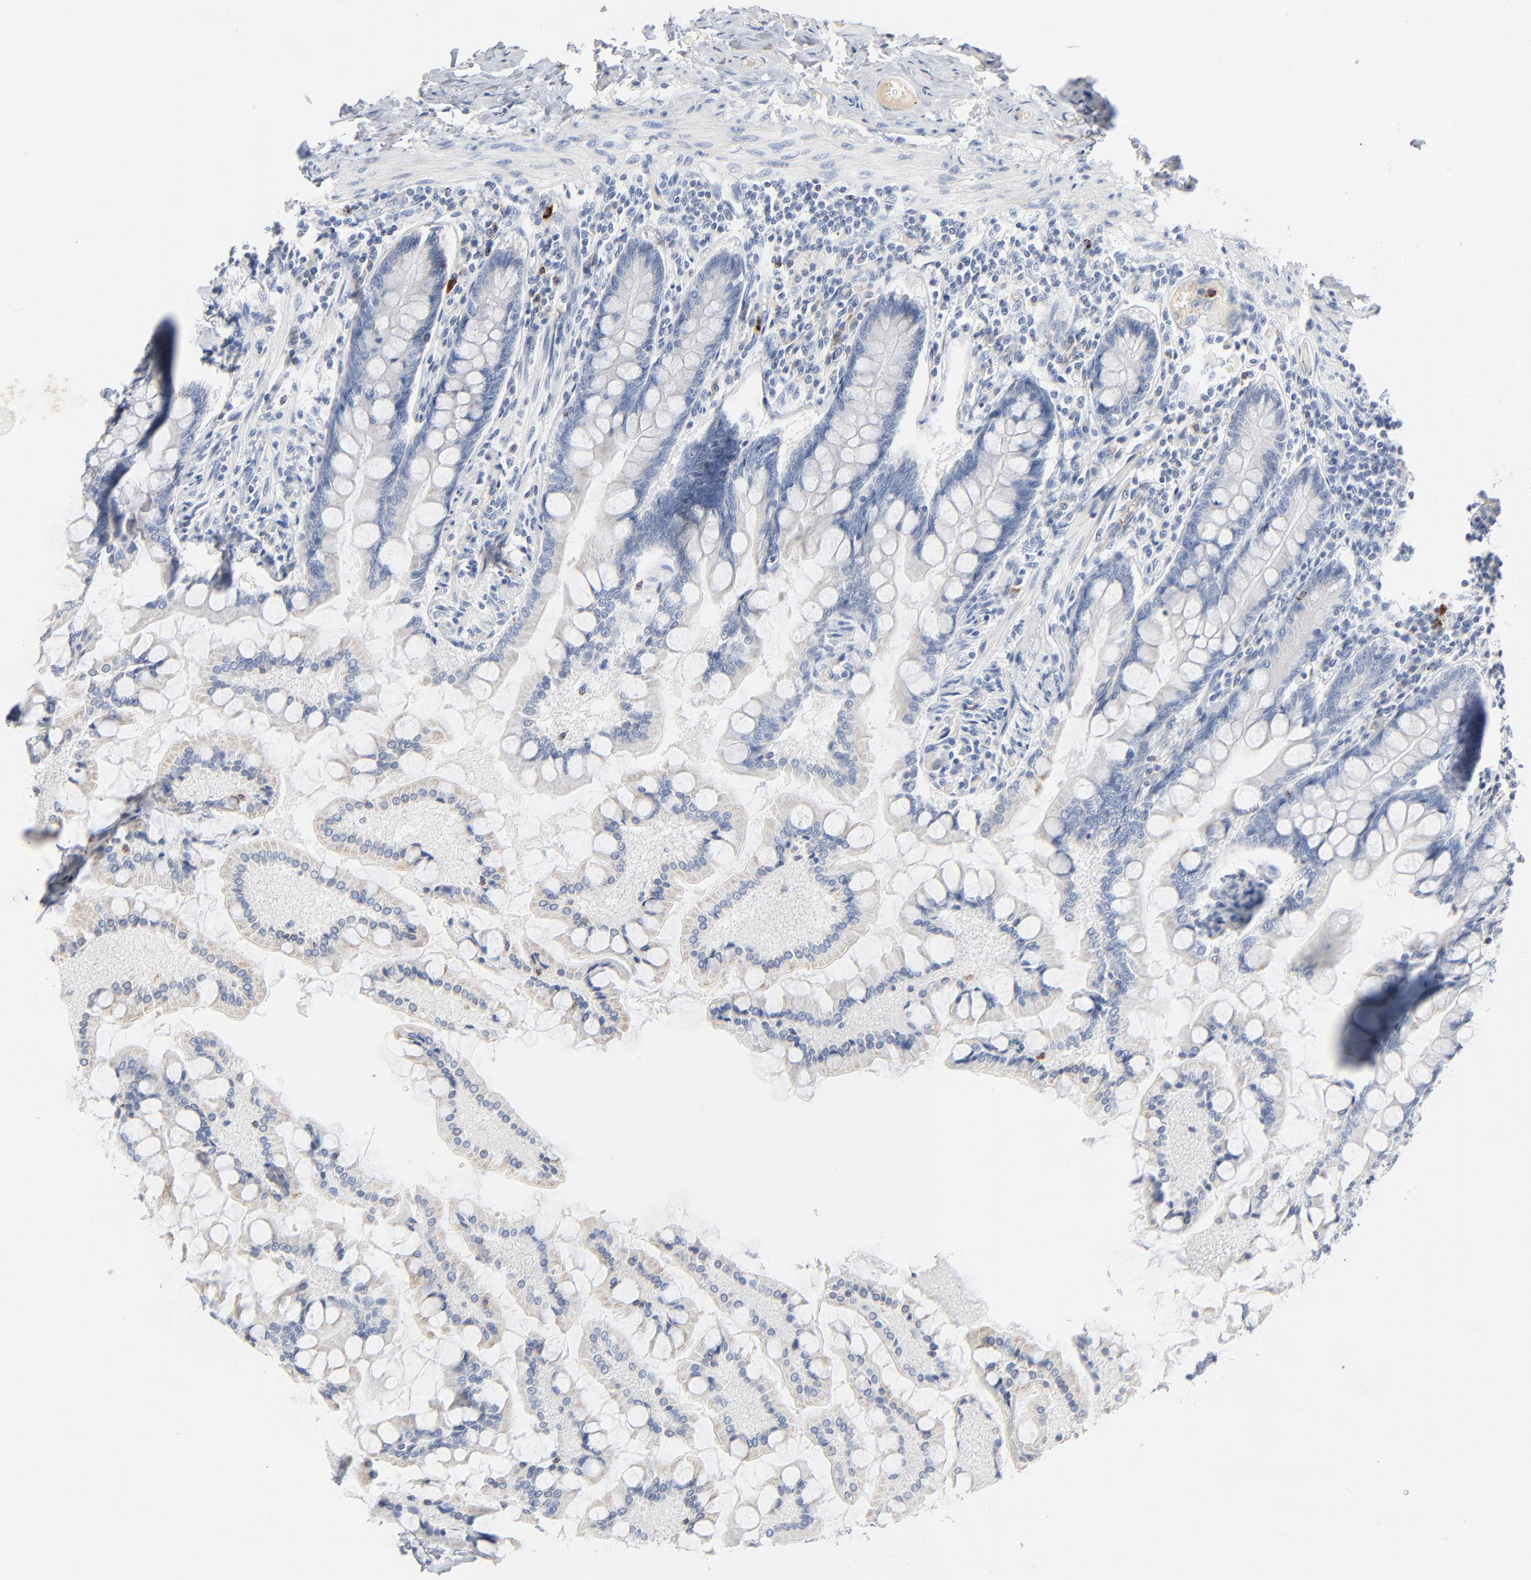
{"staining": {"intensity": "negative", "quantity": "none", "location": "none"}, "tissue": "small intestine", "cell_type": "Glandular cells", "image_type": "normal", "snomed": [{"axis": "morphology", "description": "Normal tissue, NOS"}, {"axis": "topography", "description": "Small intestine"}], "caption": "DAB immunohistochemical staining of benign human small intestine shows no significant staining in glandular cells. (DAB (3,3'-diaminobenzidine) IHC visualized using brightfield microscopy, high magnification).", "gene": "GZMB", "patient": {"sex": "male", "age": 41}}